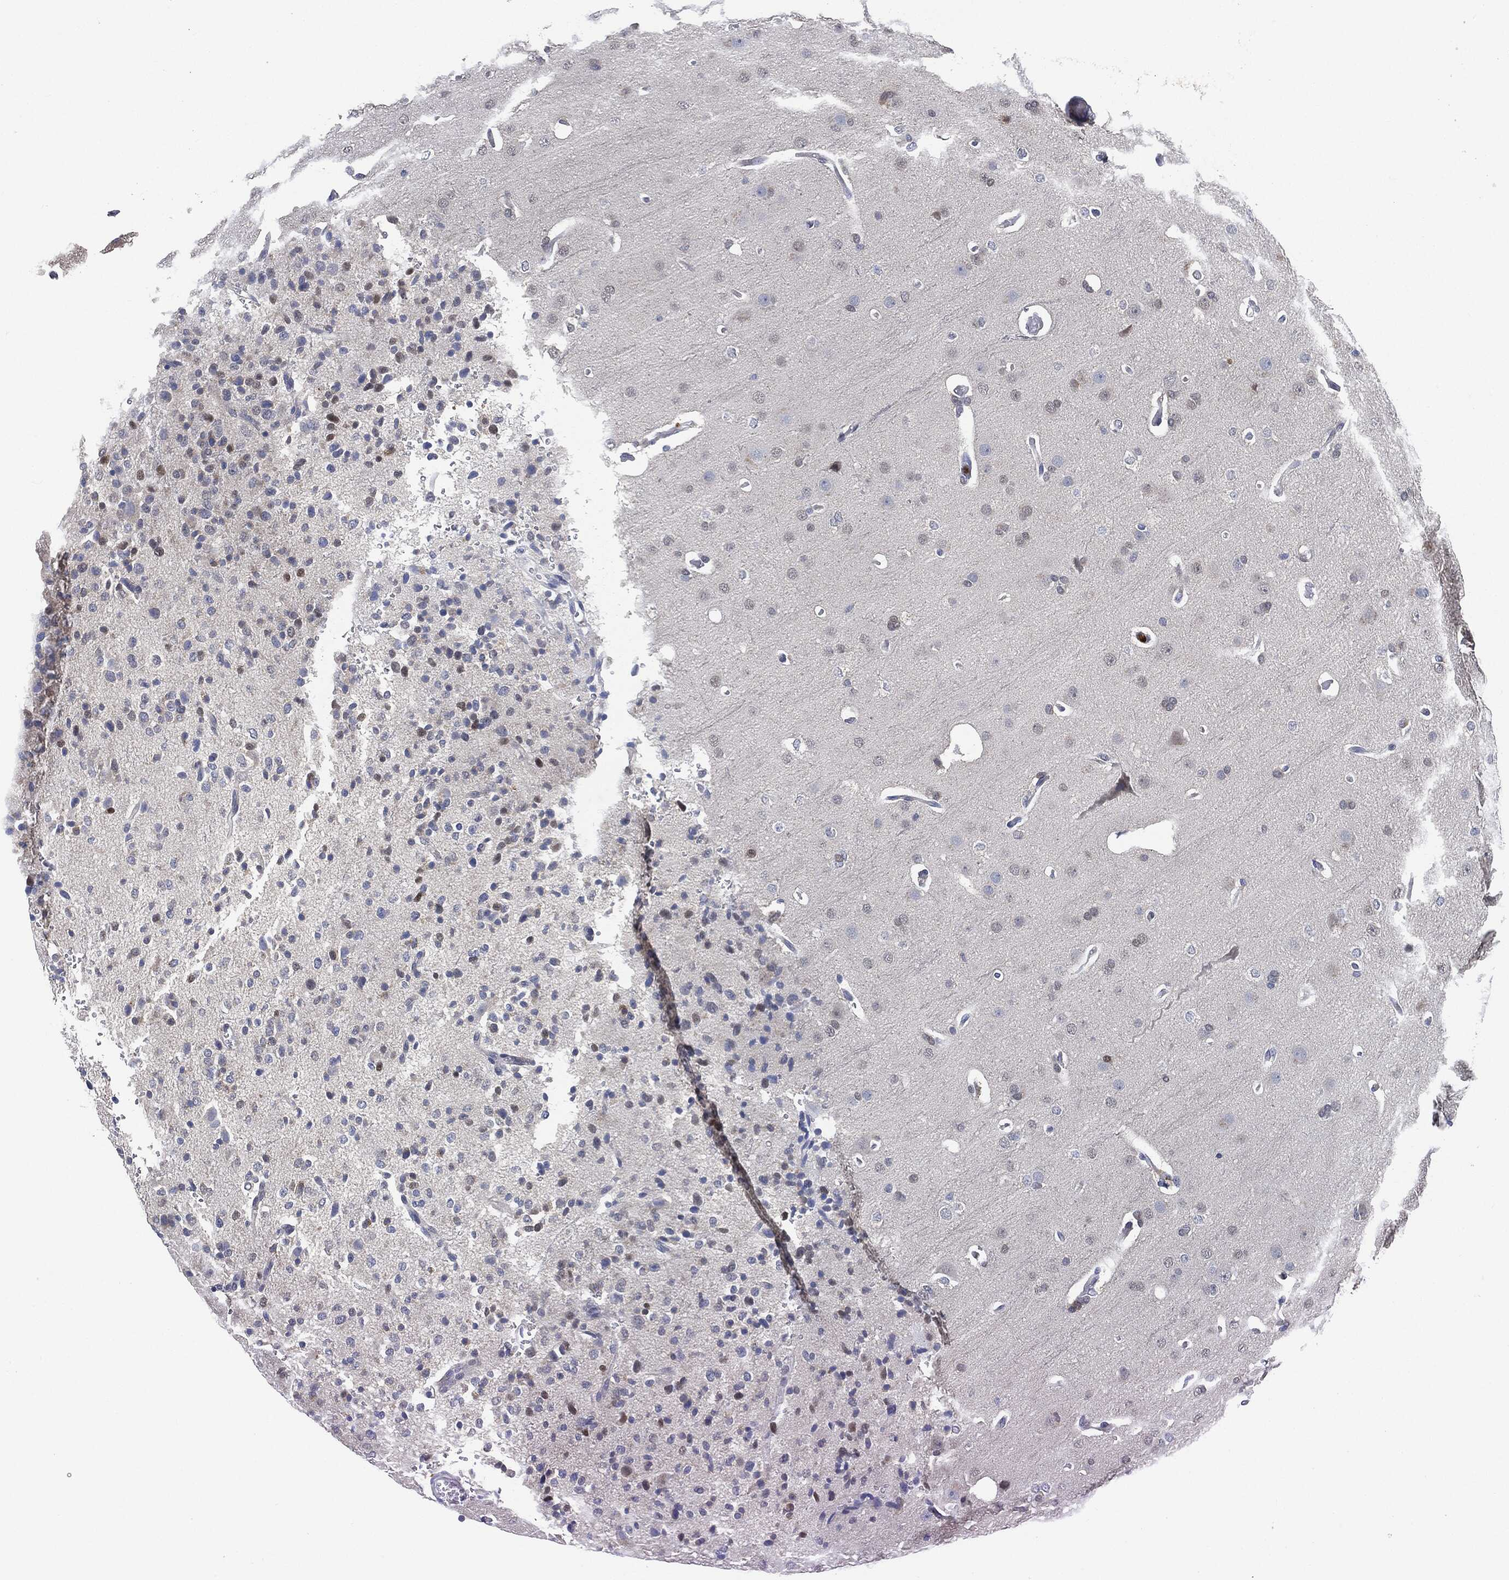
{"staining": {"intensity": "negative", "quantity": "none", "location": "none"}, "tissue": "glioma", "cell_type": "Tumor cells", "image_type": "cancer", "snomed": [{"axis": "morphology", "description": "Glioma, malignant, Low grade"}, {"axis": "topography", "description": "Brain"}], "caption": "This histopathology image is of glioma stained with IHC to label a protein in brown with the nuclei are counter-stained blue. There is no positivity in tumor cells.", "gene": "VSIG4", "patient": {"sex": "male", "age": 41}}